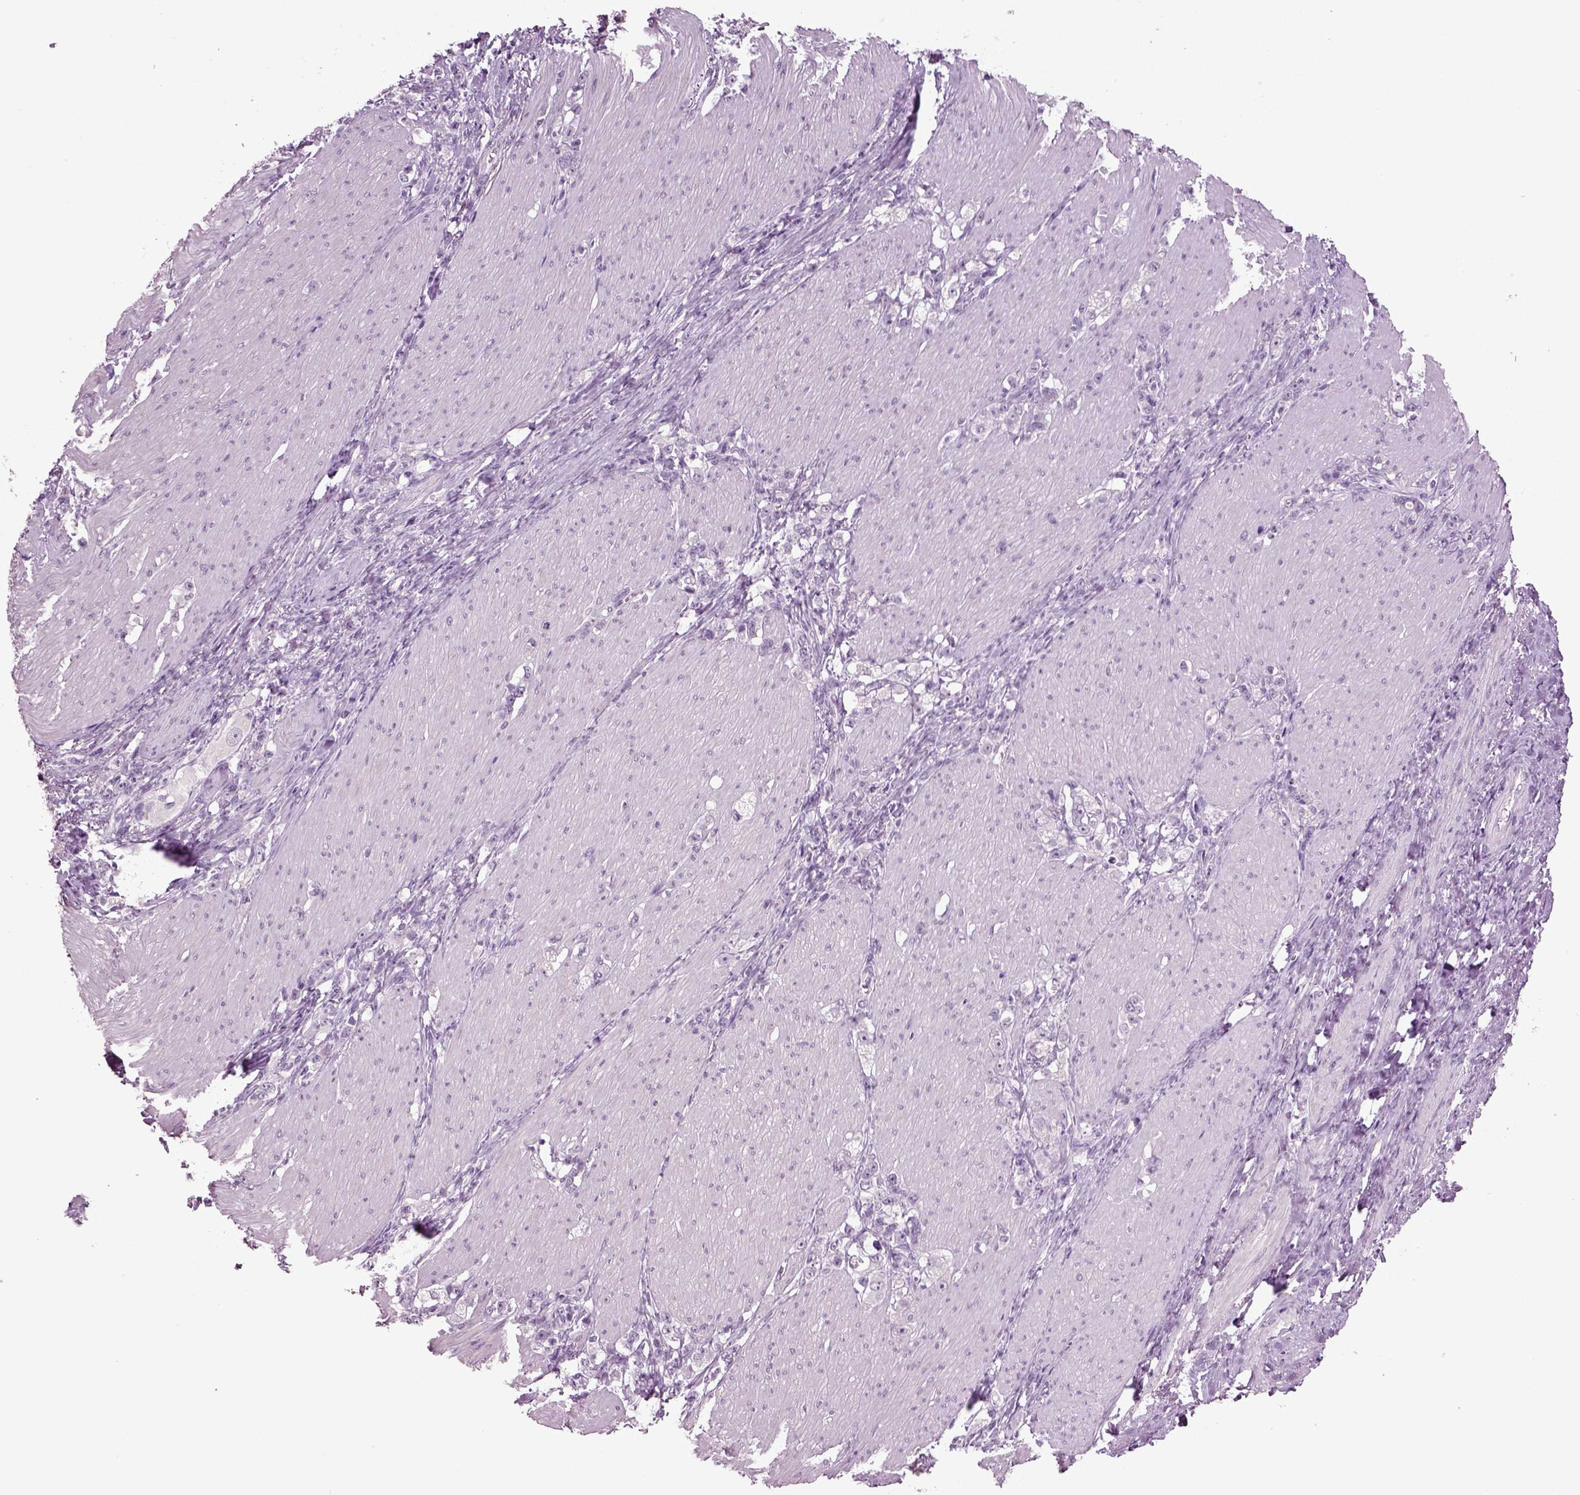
{"staining": {"intensity": "negative", "quantity": "none", "location": "none"}, "tissue": "stomach cancer", "cell_type": "Tumor cells", "image_type": "cancer", "snomed": [{"axis": "morphology", "description": "Adenocarcinoma, NOS"}, {"axis": "topography", "description": "Stomach, lower"}], "caption": "Histopathology image shows no protein staining in tumor cells of stomach adenocarcinoma tissue.", "gene": "SLC17A6", "patient": {"sex": "male", "age": 88}}